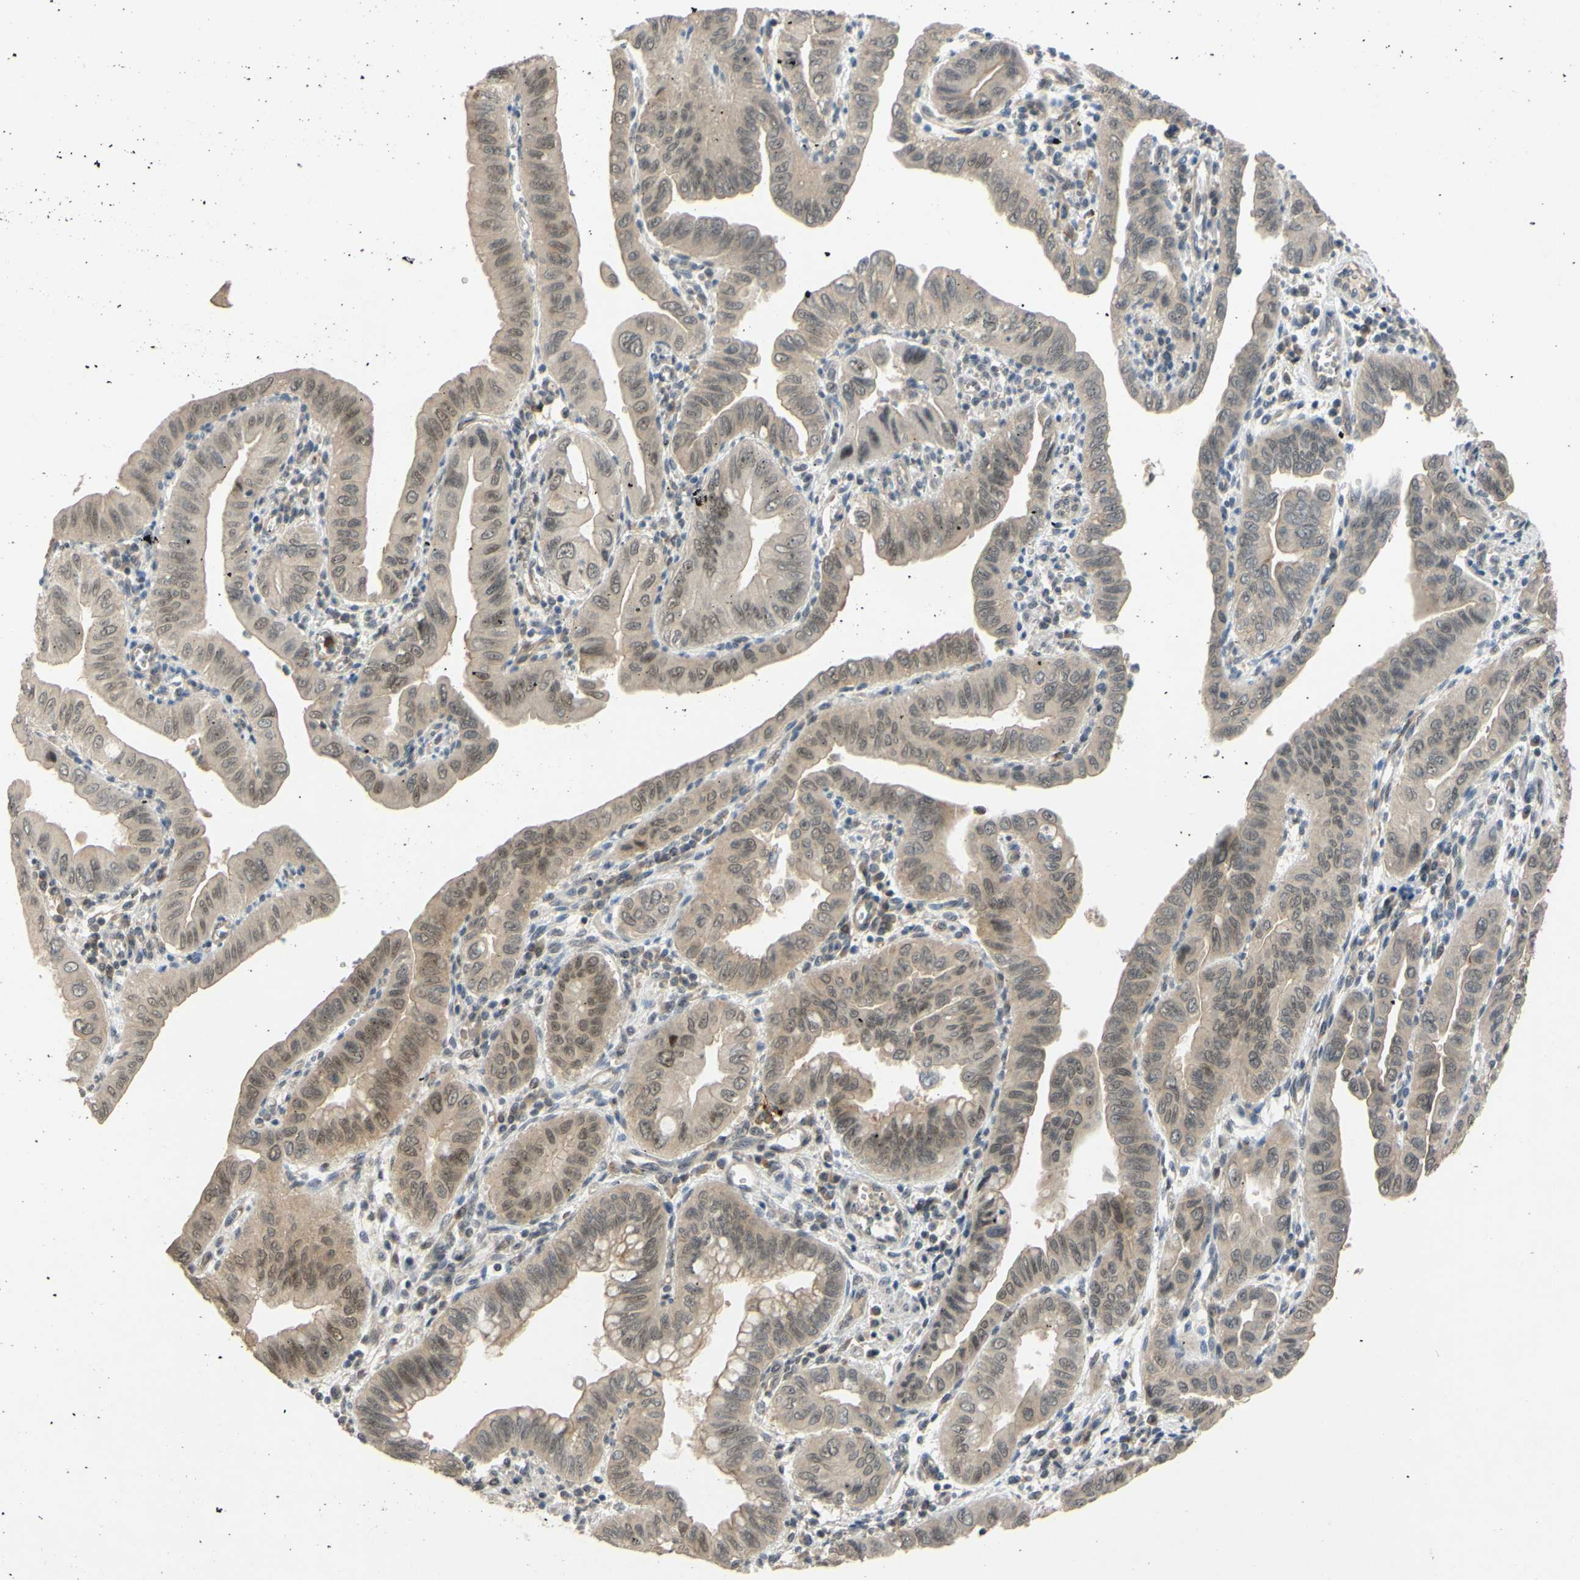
{"staining": {"intensity": "weak", "quantity": ">75%", "location": "cytoplasmic/membranous,nuclear"}, "tissue": "pancreatic cancer", "cell_type": "Tumor cells", "image_type": "cancer", "snomed": [{"axis": "morphology", "description": "Normal tissue, NOS"}, {"axis": "topography", "description": "Lymph node"}], "caption": "High-magnification brightfield microscopy of pancreatic cancer stained with DAB (brown) and counterstained with hematoxylin (blue). tumor cells exhibit weak cytoplasmic/membranous and nuclear staining is present in approximately>75% of cells.", "gene": "ALK", "patient": {"sex": "male", "age": 50}}